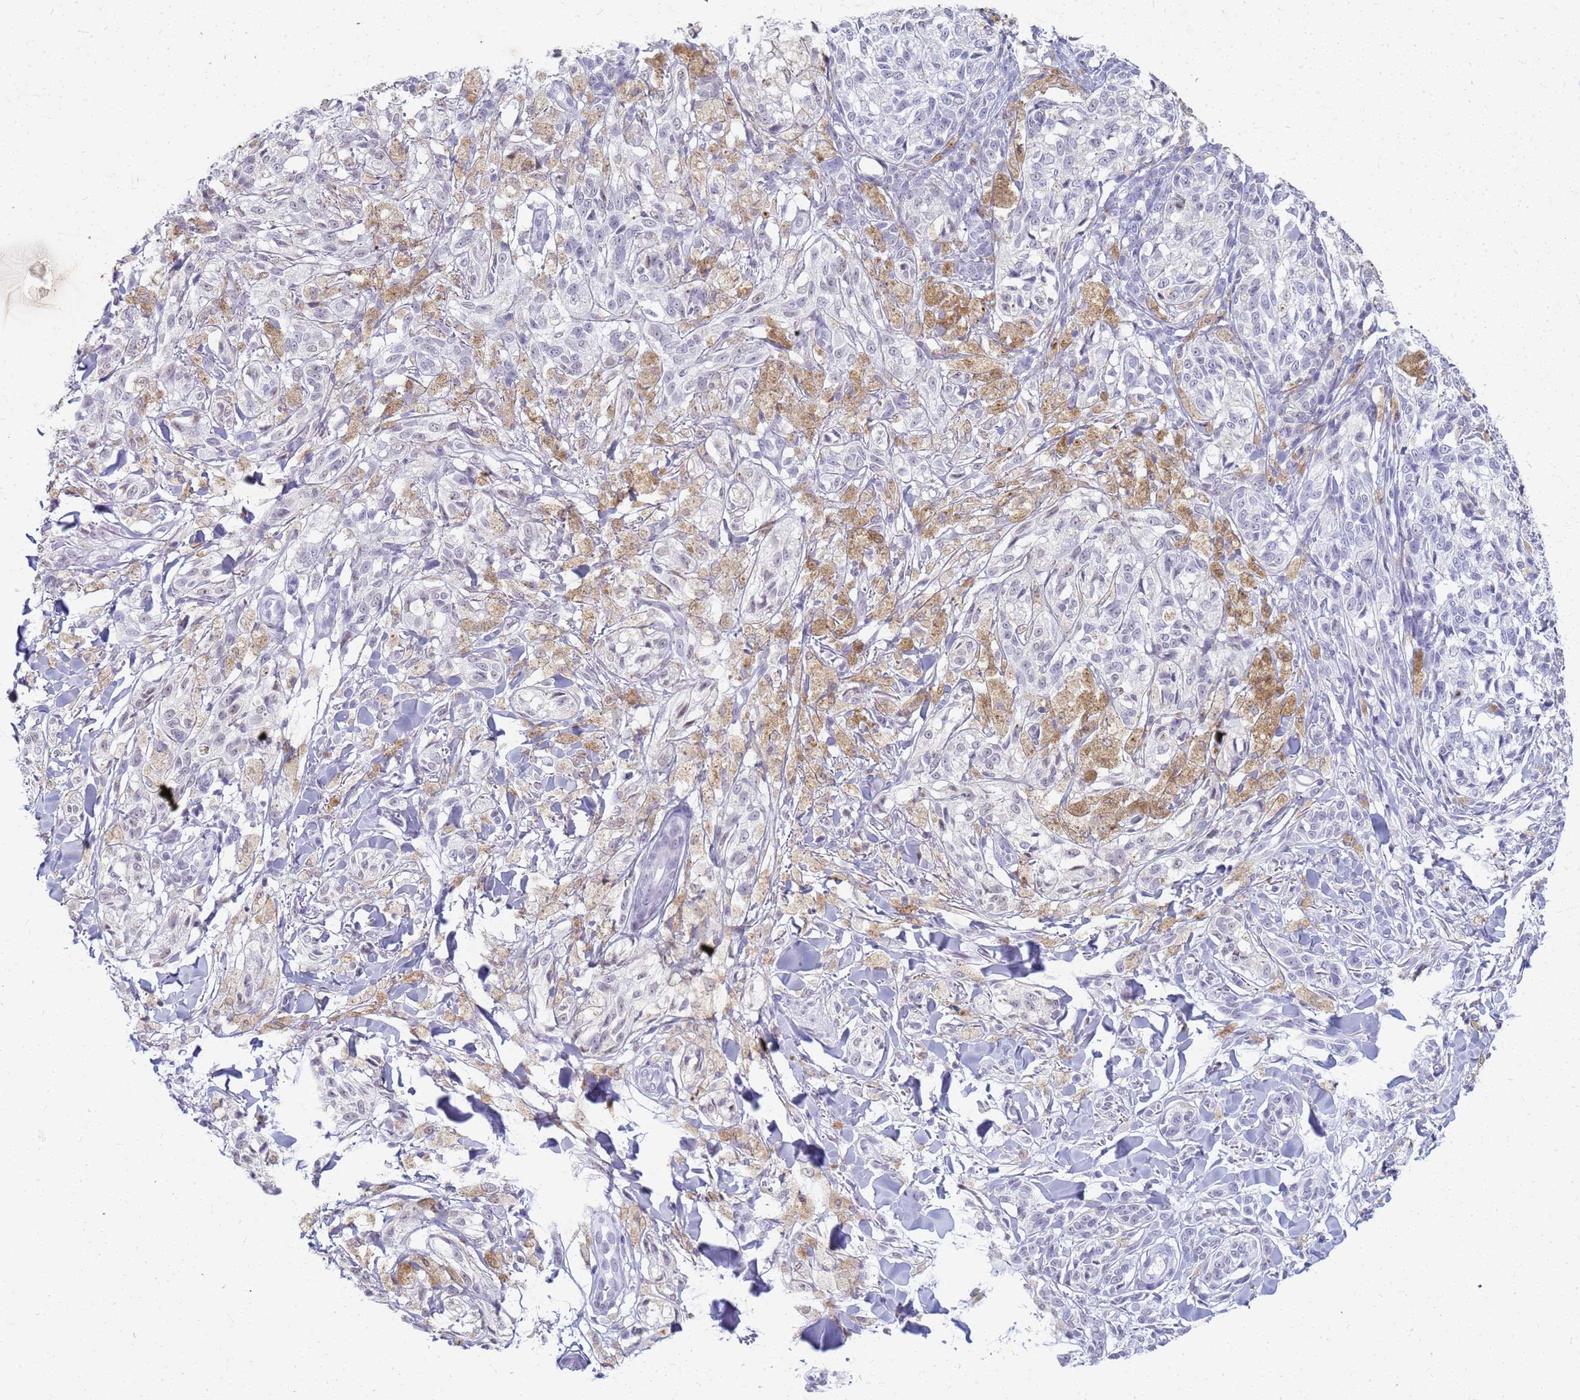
{"staining": {"intensity": "negative", "quantity": "none", "location": "none"}, "tissue": "melanoma", "cell_type": "Tumor cells", "image_type": "cancer", "snomed": [{"axis": "morphology", "description": "Malignant melanoma, NOS"}, {"axis": "topography", "description": "Skin of upper extremity"}], "caption": "DAB immunohistochemical staining of human malignant melanoma reveals no significant staining in tumor cells. (DAB (3,3'-diaminobenzidine) immunohistochemistry with hematoxylin counter stain).", "gene": "SLC7A9", "patient": {"sex": "male", "age": 40}}